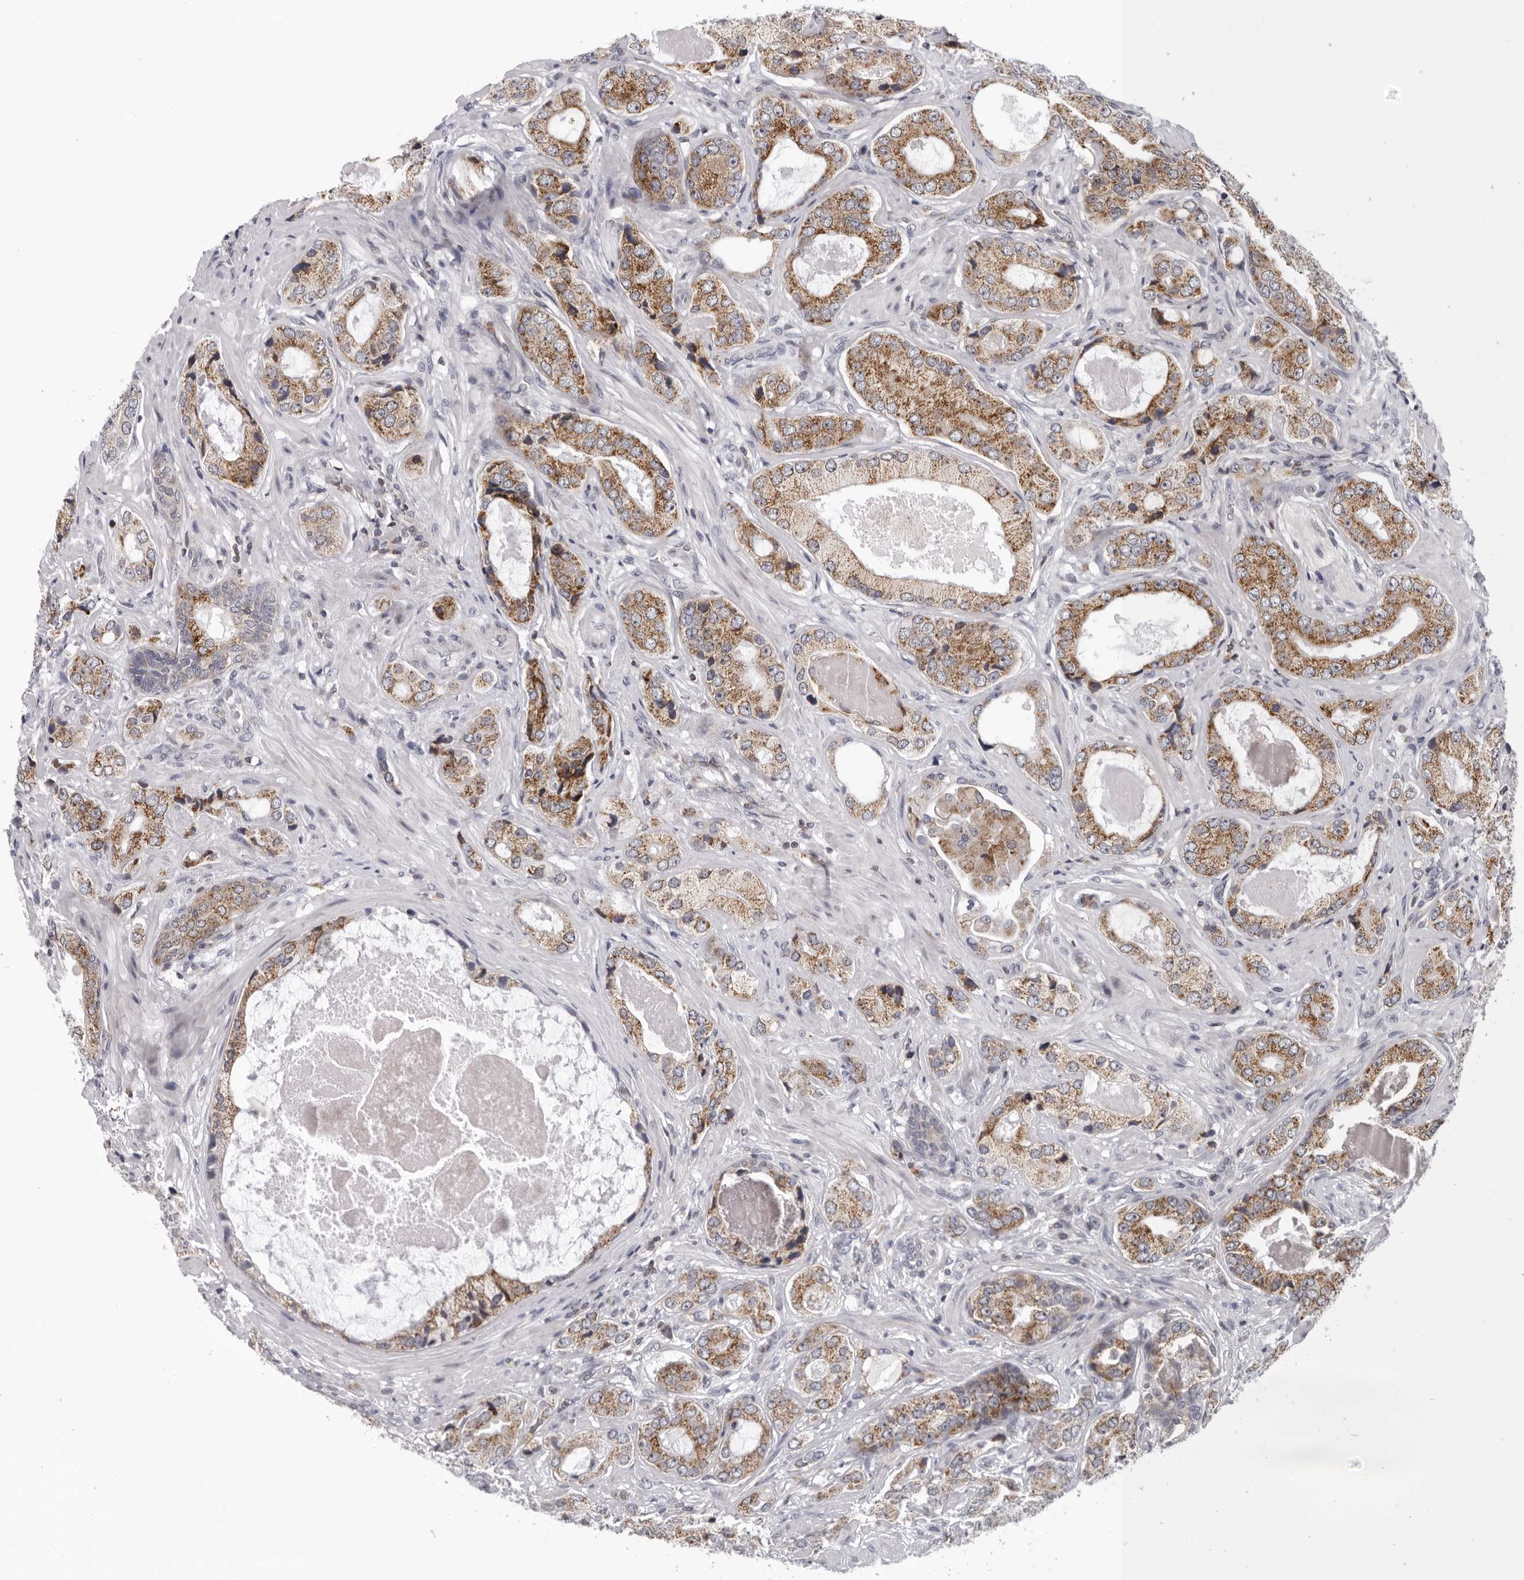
{"staining": {"intensity": "moderate", "quantity": ">75%", "location": "cytoplasmic/membranous"}, "tissue": "prostate cancer", "cell_type": "Tumor cells", "image_type": "cancer", "snomed": [{"axis": "morphology", "description": "Normal tissue, NOS"}, {"axis": "morphology", "description": "Adenocarcinoma, High grade"}, {"axis": "topography", "description": "Prostate"}, {"axis": "topography", "description": "Peripheral nerve tissue"}], "caption": "Prostate cancer (high-grade adenocarcinoma) was stained to show a protein in brown. There is medium levels of moderate cytoplasmic/membranous staining in approximately >75% of tumor cells.", "gene": "CPT2", "patient": {"sex": "male", "age": 59}}